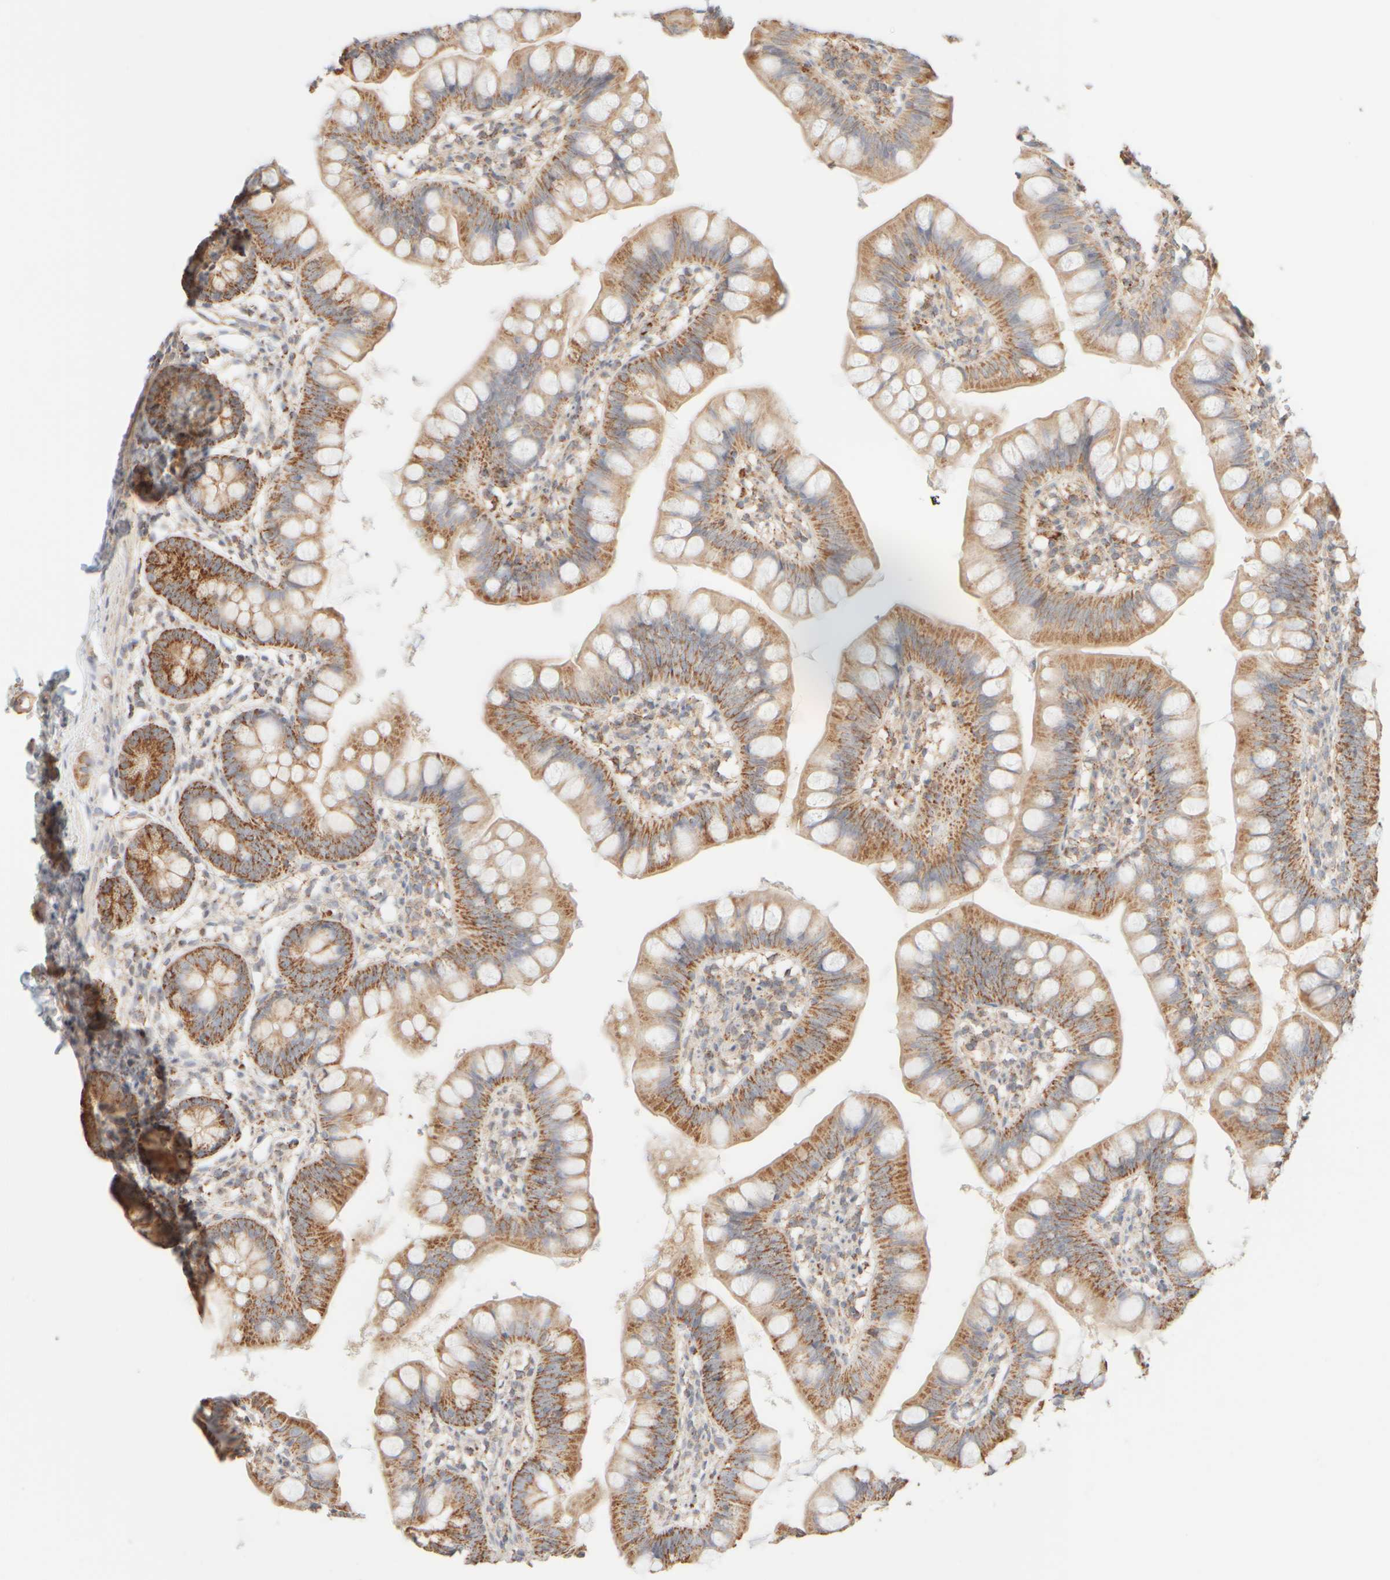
{"staining": {"intensity": "moderate", "quantity": ">75%", "location": "cytoplasmic/membranous"}, "tissue": "small intestine", "cell_type": "Glandular cells", "image_type": "normal", "snomed": [{"axis": "morphology", "description": "Normal tissue, NOS"}, {"axis": "topography", "description": "Small intestine"}], "caption": "Immunohistochemistry (IHC) micrograph of unremarkable small intestine: human small intestine stained using IHC displays medium levels of moderate protein expression localized specifically in the cytoplasmic/membranous of glandular cells, appearing as a cytoplasmic/membranous brown color.", "gene": "APBB2", "patient": {"sex": "male", "age": 7}}